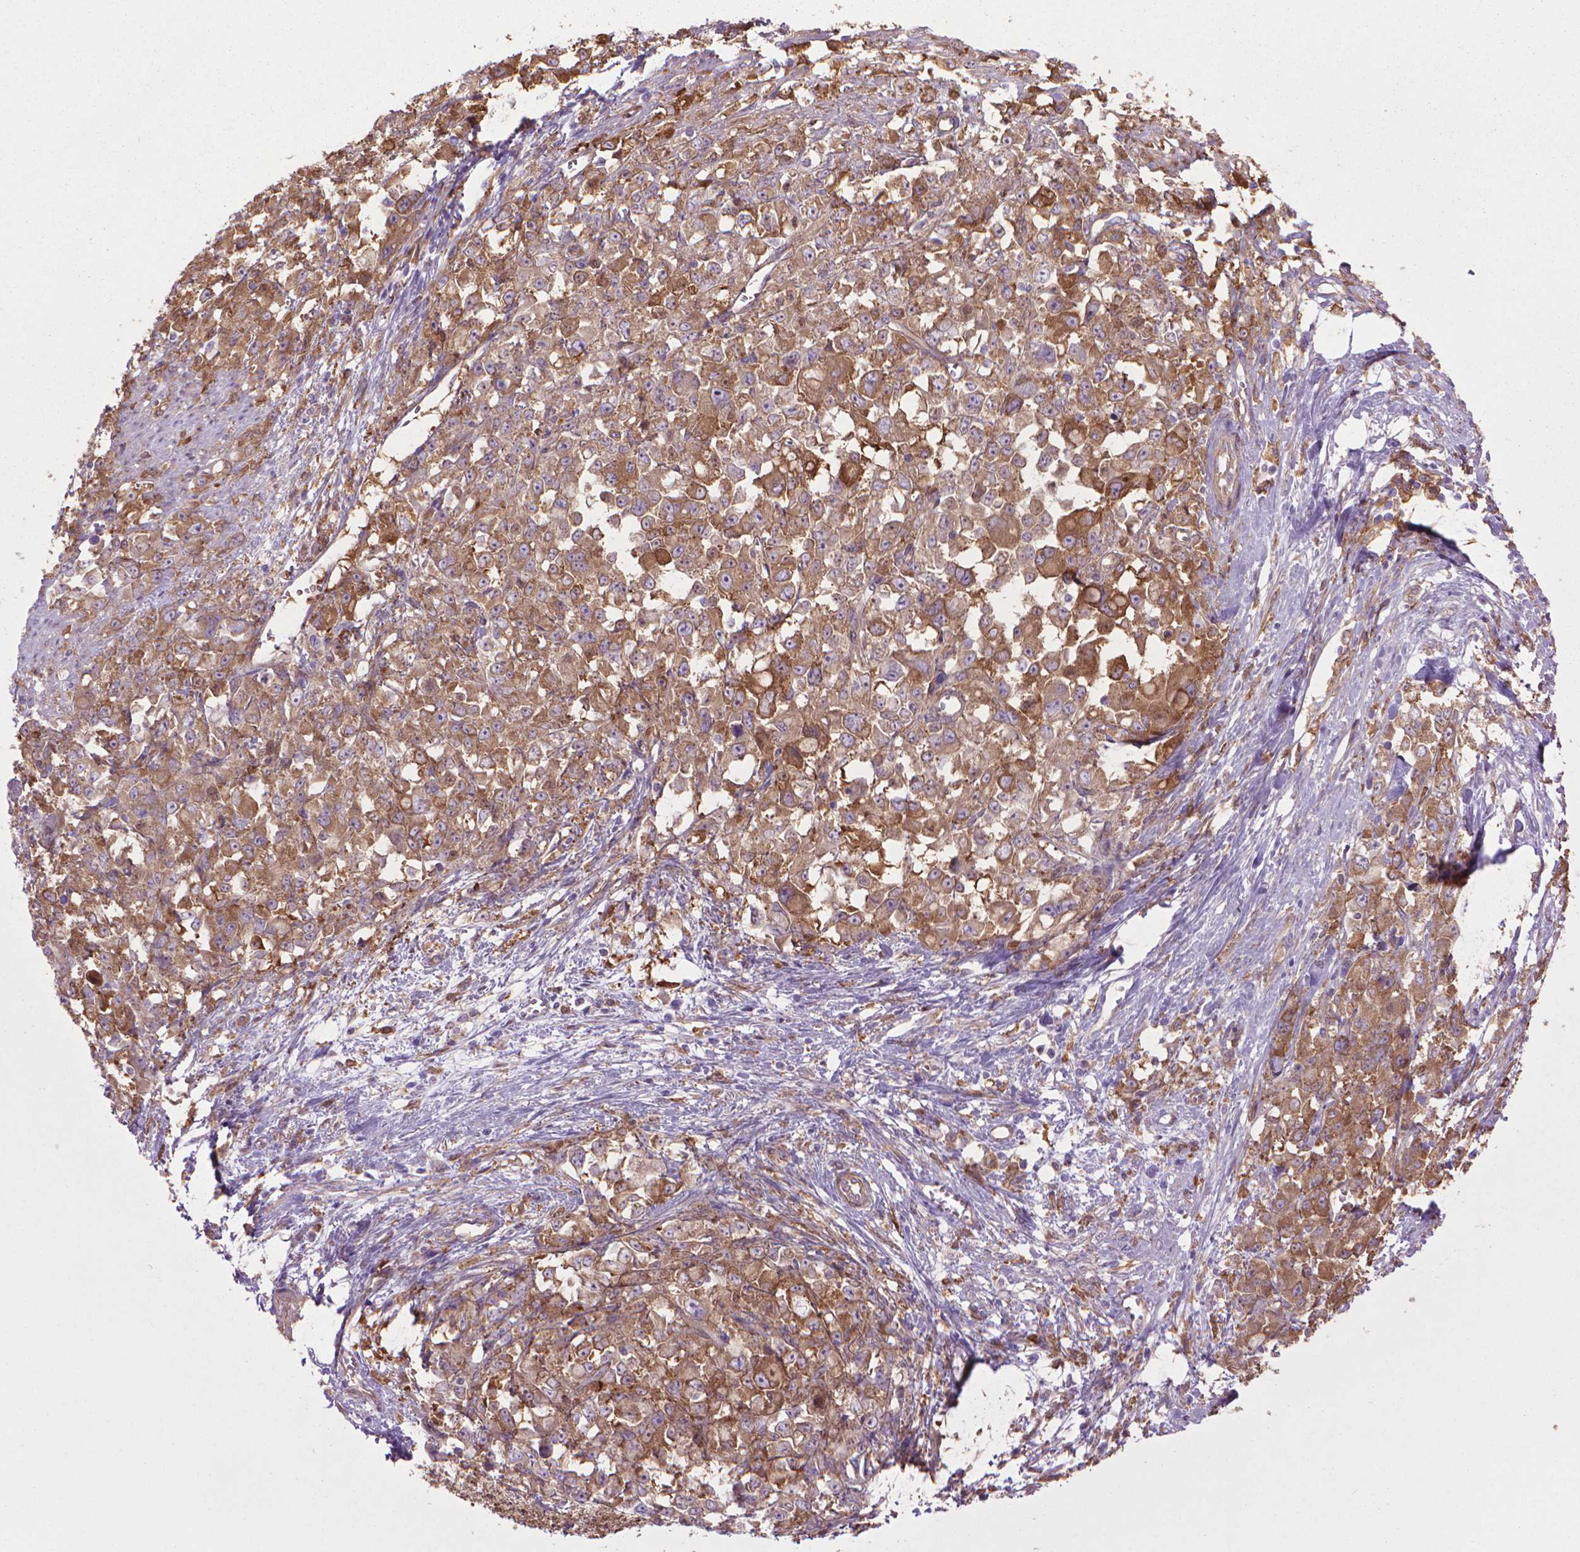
{"staining": {"intensity": "moderate", "quantity": ">75%", "location": "cytoplasmic/membranous"}, "tissue": "stomach cancer", "cell_type": "Tumor cells", "image_type": "cancer", "snomed": [{"axis": "morphology", "description": "Adenocarcinoma, NOS"}, {"axis": "topography", "description": "Stomach"}], "caption": "The immunohistochemical stain shows moderate cytoplasmic/membranous staining in tumor cells of stomach cancer tissue.", "gene": "CORO1B", "patient": {"sex": "female", "age": 76}}